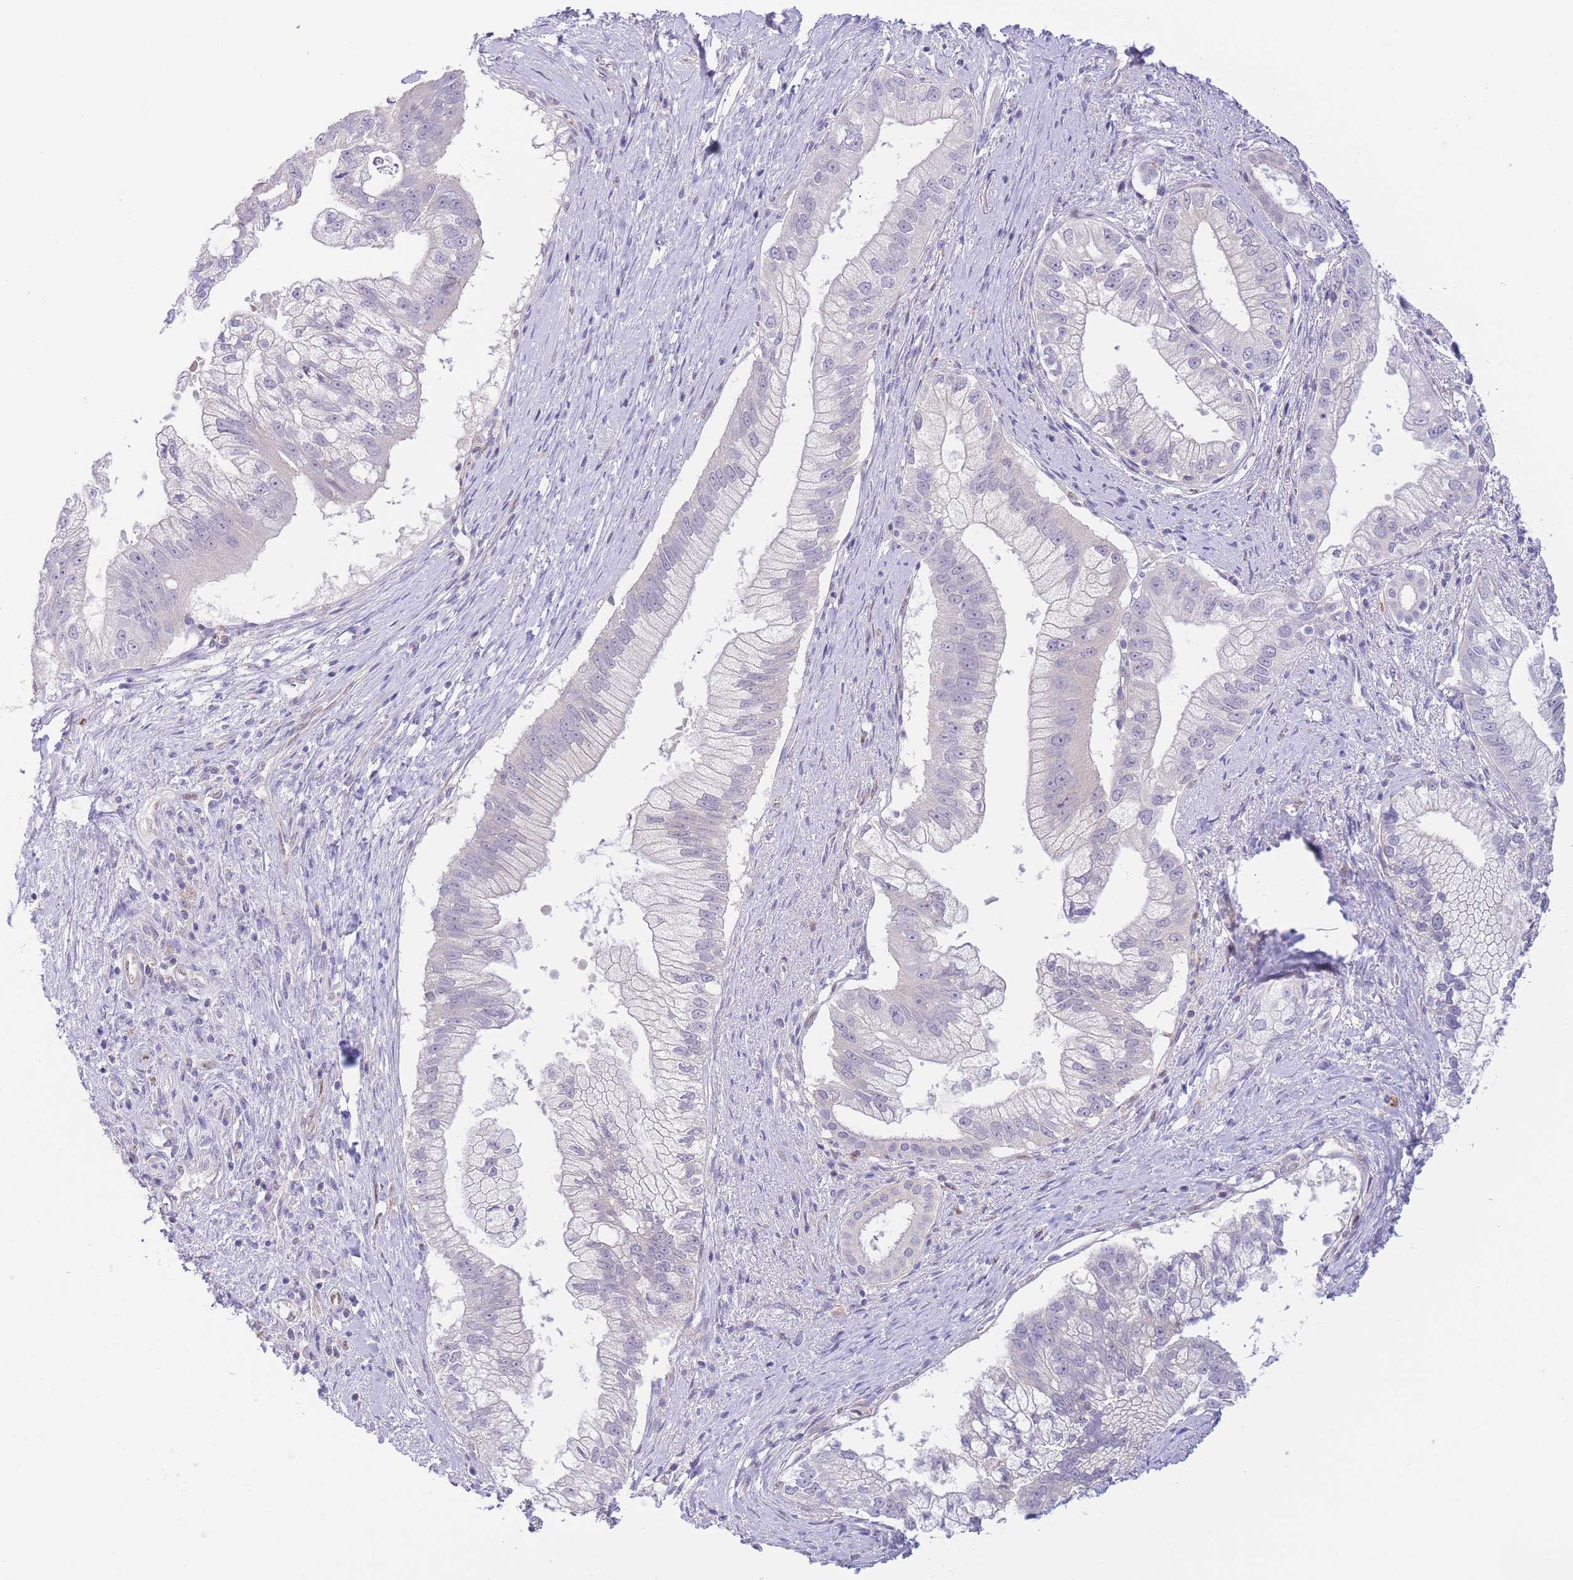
{"staining": {"intensity": "negative", "quantity": "none", "location": "none"}, "tissue": "pancreatic cancer", "cell_type": "Tumor cells", "image_type": "cancer", "snomed": [{"axis": "morphology", "description": "Adenocarcinoma, NOS"}, {"axis": "topography", "description": "Pancreas"}], "caption": "Immunohistochemical staining of human pancreatic cancer (adenocarcinoma) shows no significant staining in tumor cells.", "gene": "C9orf152", "patient": {"sex": "male", "age": 70}}